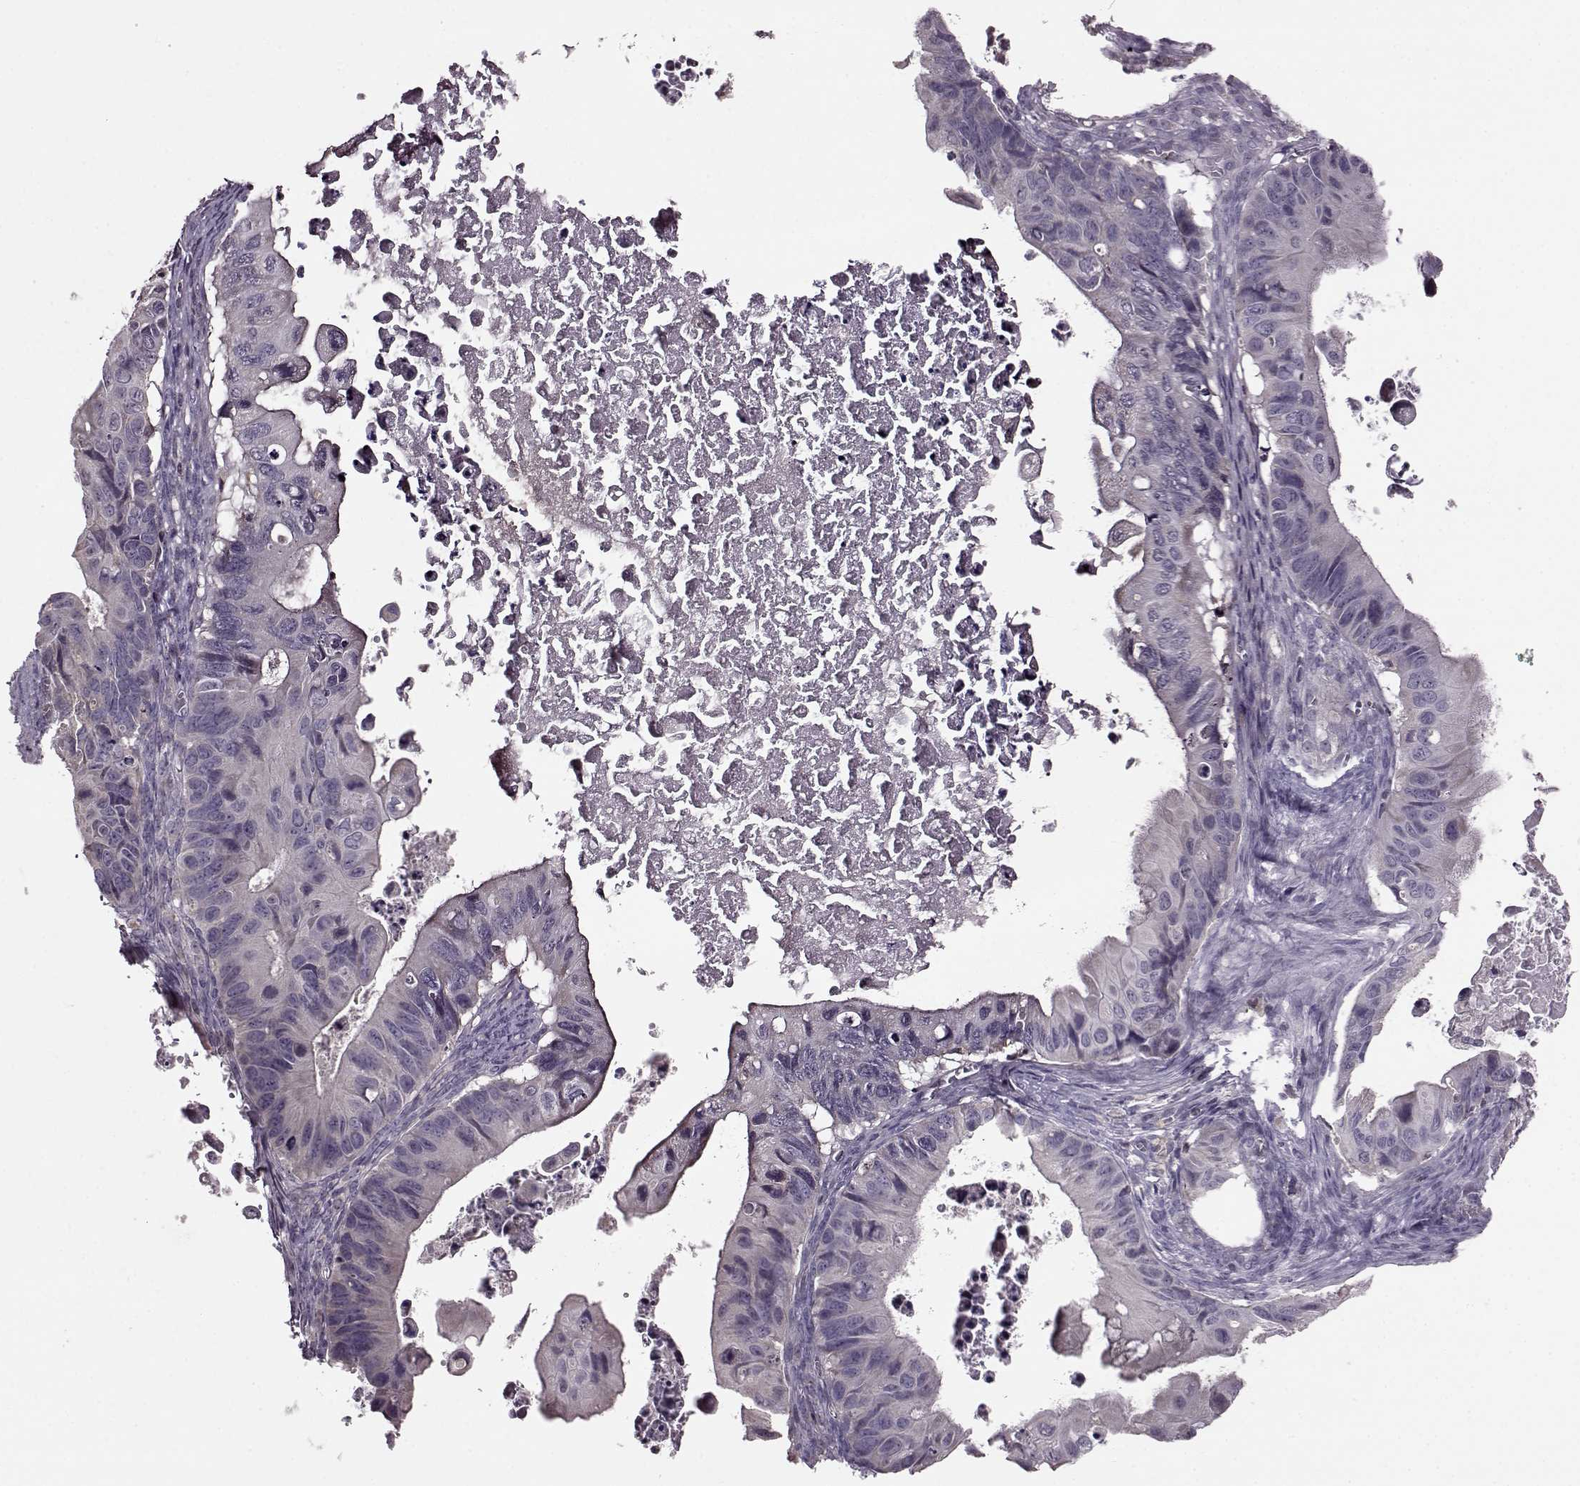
{"staining": {"intensity": "negative", "quantity": "none", "location": "none"}, "tissue": "ovarian cancer", "cell_type": "Tumor cells", "image_type": "cancer", "snomed": [{"axis": "morphology", "description": "Cystadenocarcinoma, mucinous, NOS"}, {"axis": "topography", "description": "Ovary"}], "caption": "An IHC micrograph of ovarian cancer is shown. There is no staining in tumor cells of ovarian cancer. (Stains: DAB IHC with hematoxylin counter stain, Microscopy: brightfield microscopy at high magnification).", "gene": "CDC42SE1", "patient": {"sex": "female", "age": 64}}